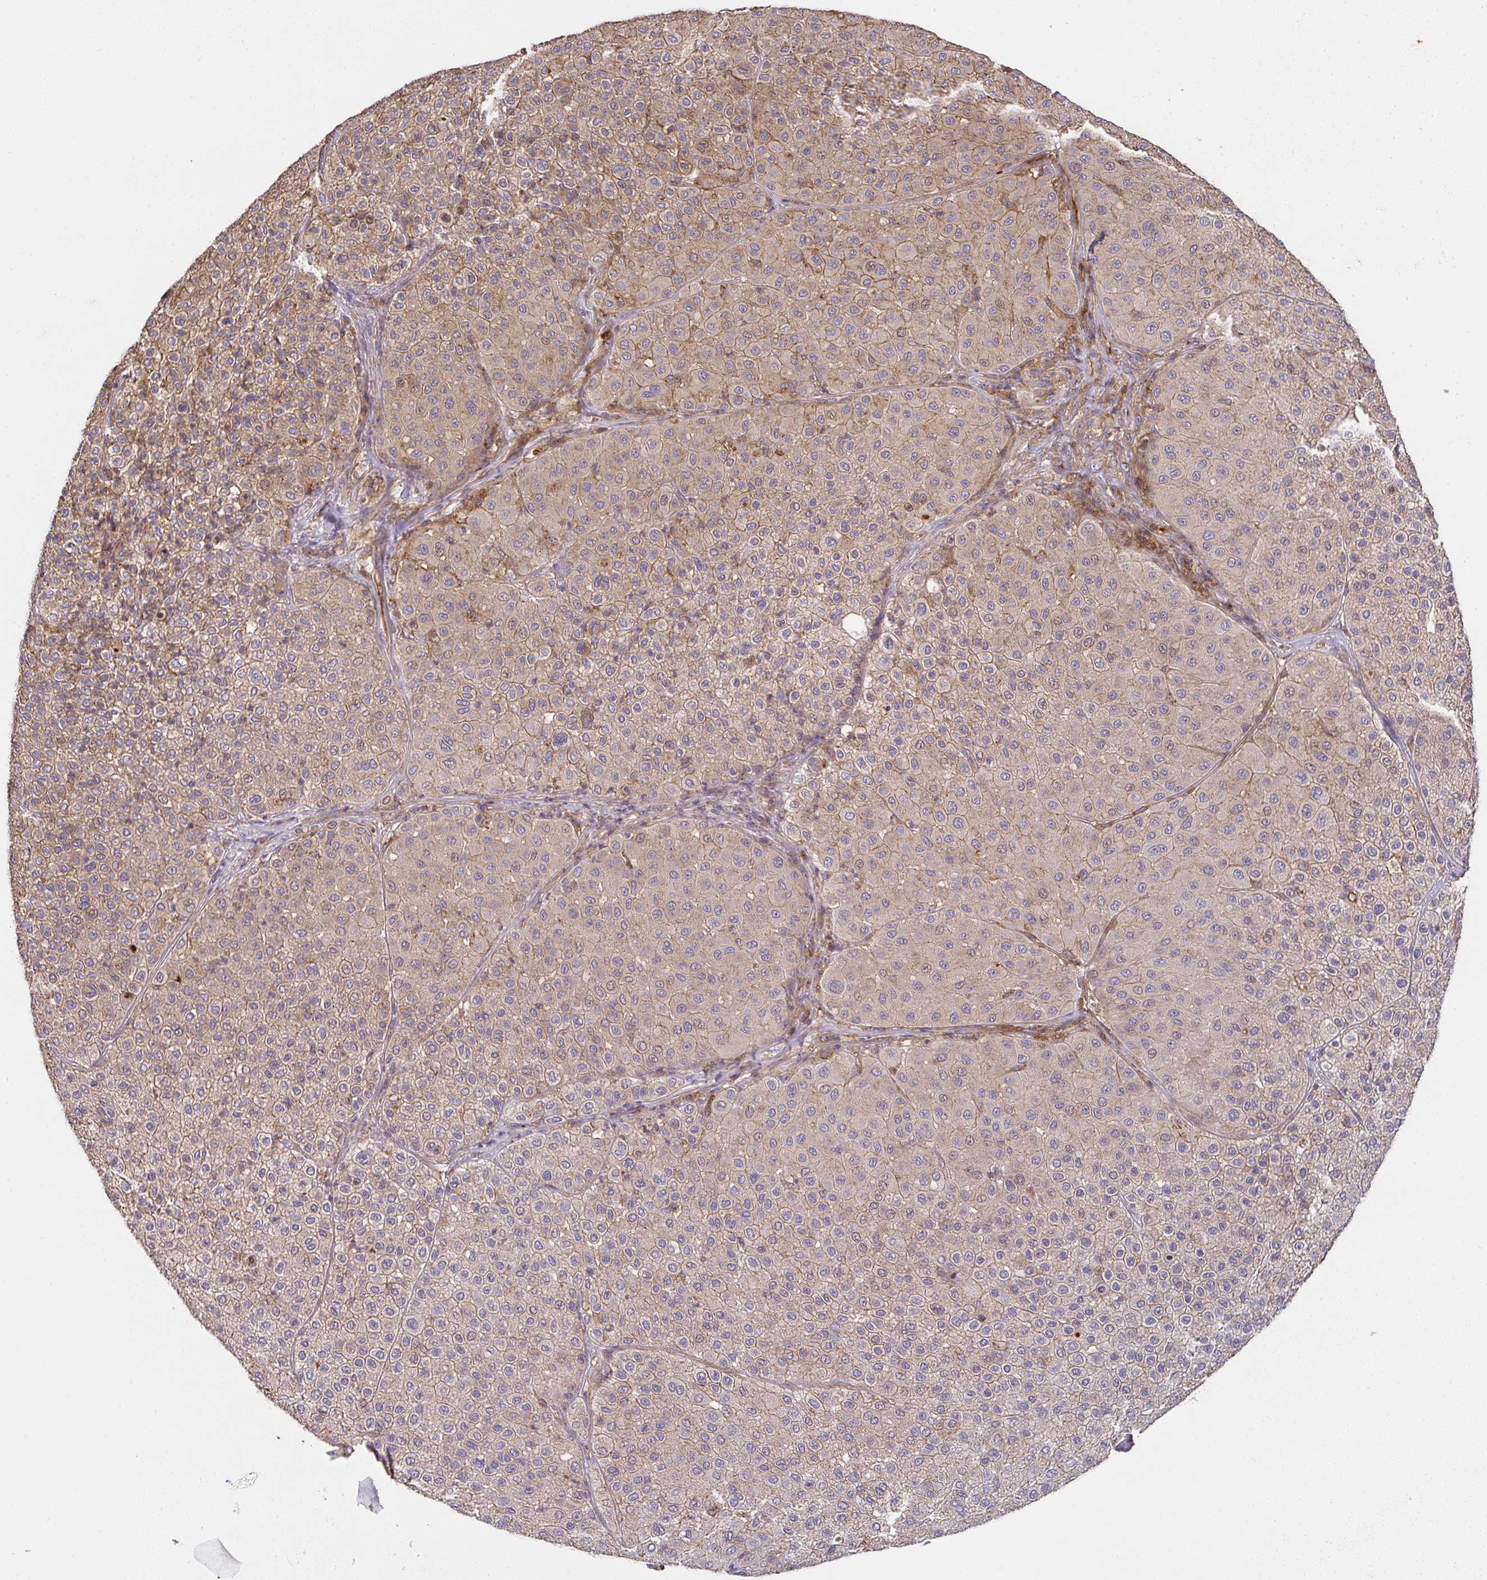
{"staining": {"intensity": "moderate", "quantity": ">75%", "location": "cytoplasmic/membranous"}, "tissue": "melanoma", "cell_type": "Tumor cells", "image_type": "cancer", "snomed": [{"axis": "morphology", "description": "Malignant melanoma, Metastatic site"}, {"axis": "topography", "description": "Smooth muscle"}], "caption": "This is a photomicrograph of IHC staining of melanoma, which shows moderate expression in the cytoplasmic/membranous of tumor cells.", "gene": "TNMD", "patient": {"sex": "male", "age": 41}}